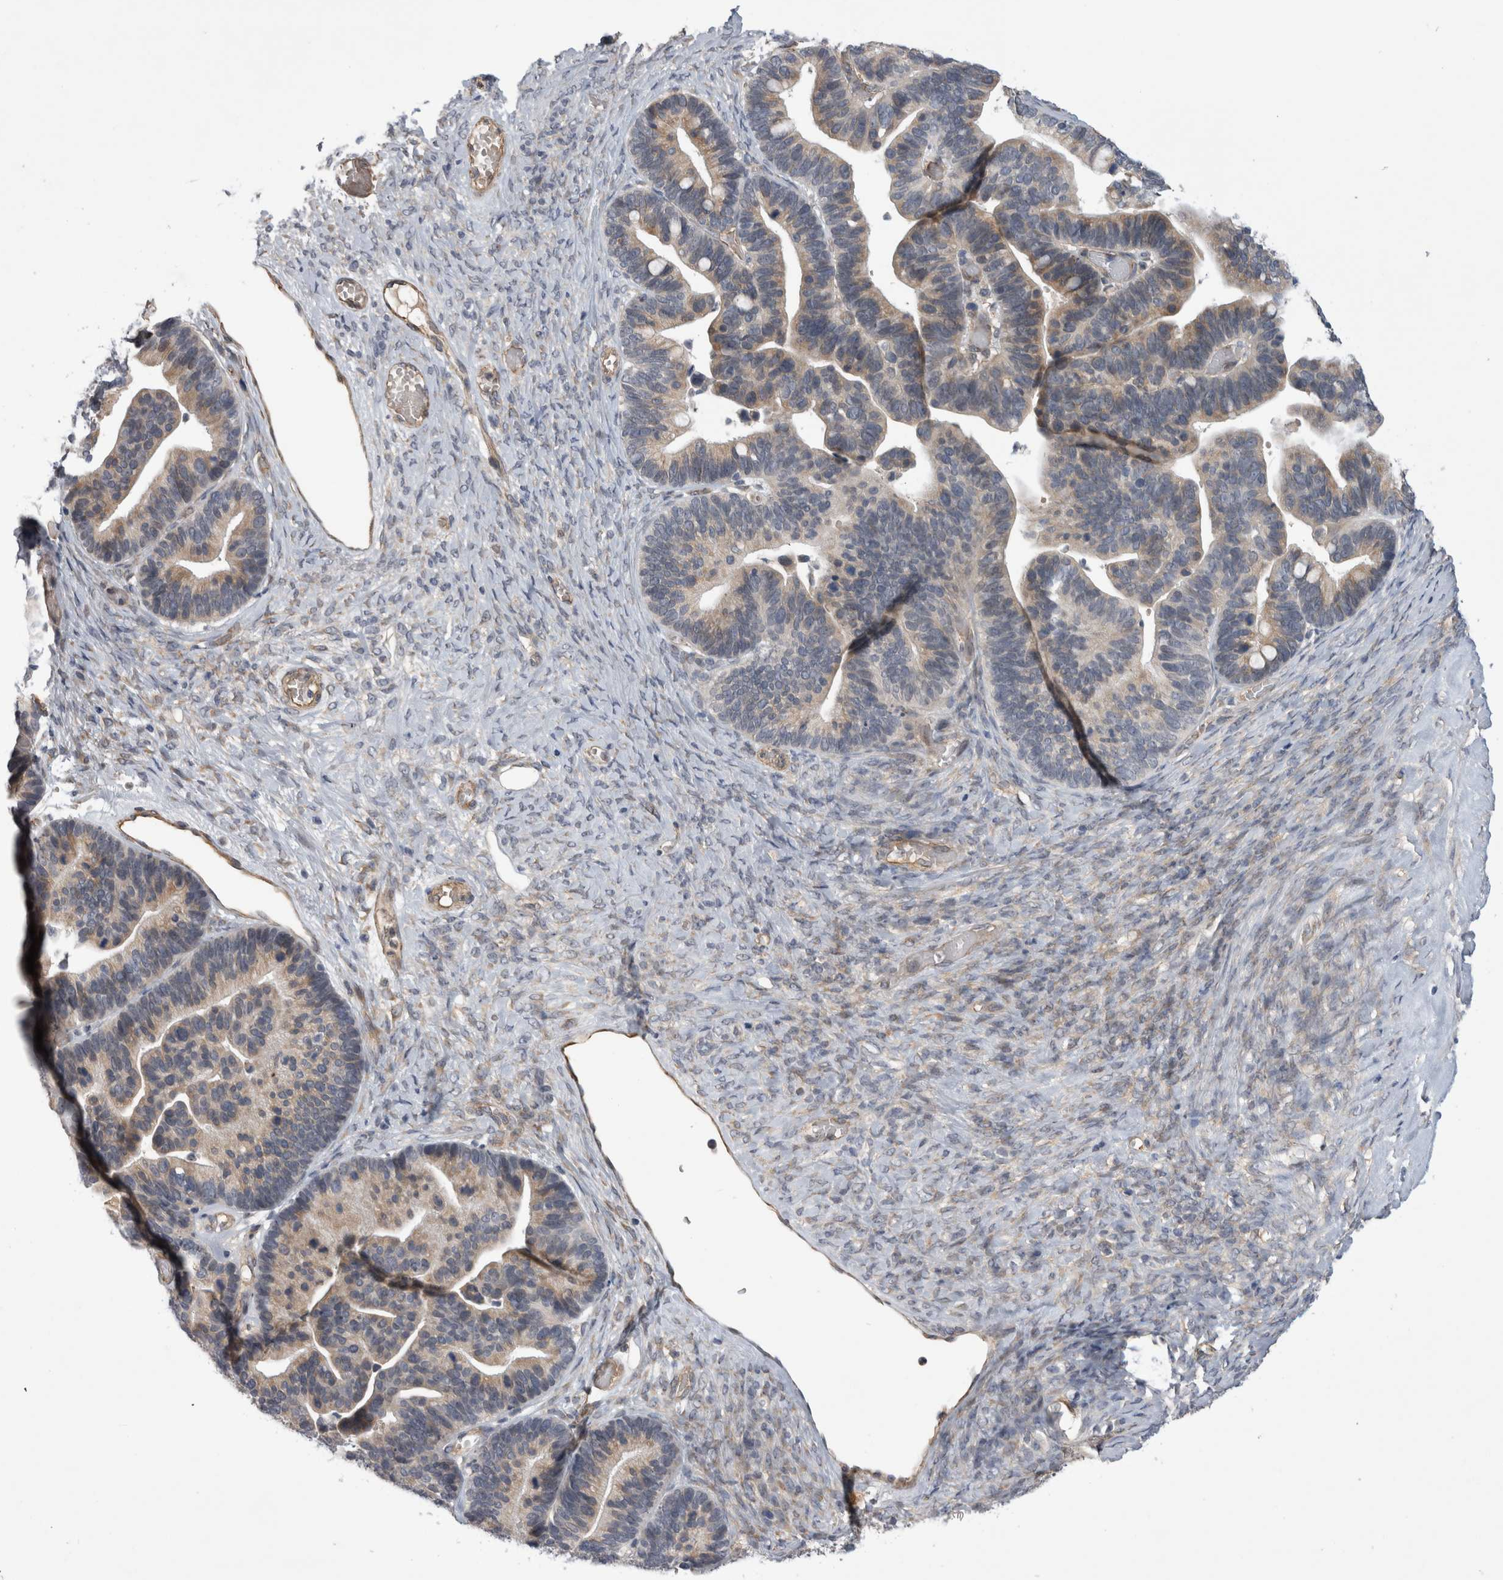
{"staining": {"intensity": "weak", "quantity": "25%-75%", "location": "cytoplasmic/membranous"}, "tissue": "ovarian cancer", "cell_type": "Tumor cells", "image_type": "cancer", "snomed": [{"axis": "morphology", "description": "Cystadenocarcinoma, serous, NOS"}, {"axis": "topography", "description": "Ovary"}], "caption": "Brown immunohistochemical staining in human ovarian cancer demonstrates weak cytoplasmic/membranous expression in about 25%-75% of tumor cells. (IHC, brightfield microscopy, high magnification).", "gene": "ANKFY1", "patient": {"sex": "female", "age": 56}}